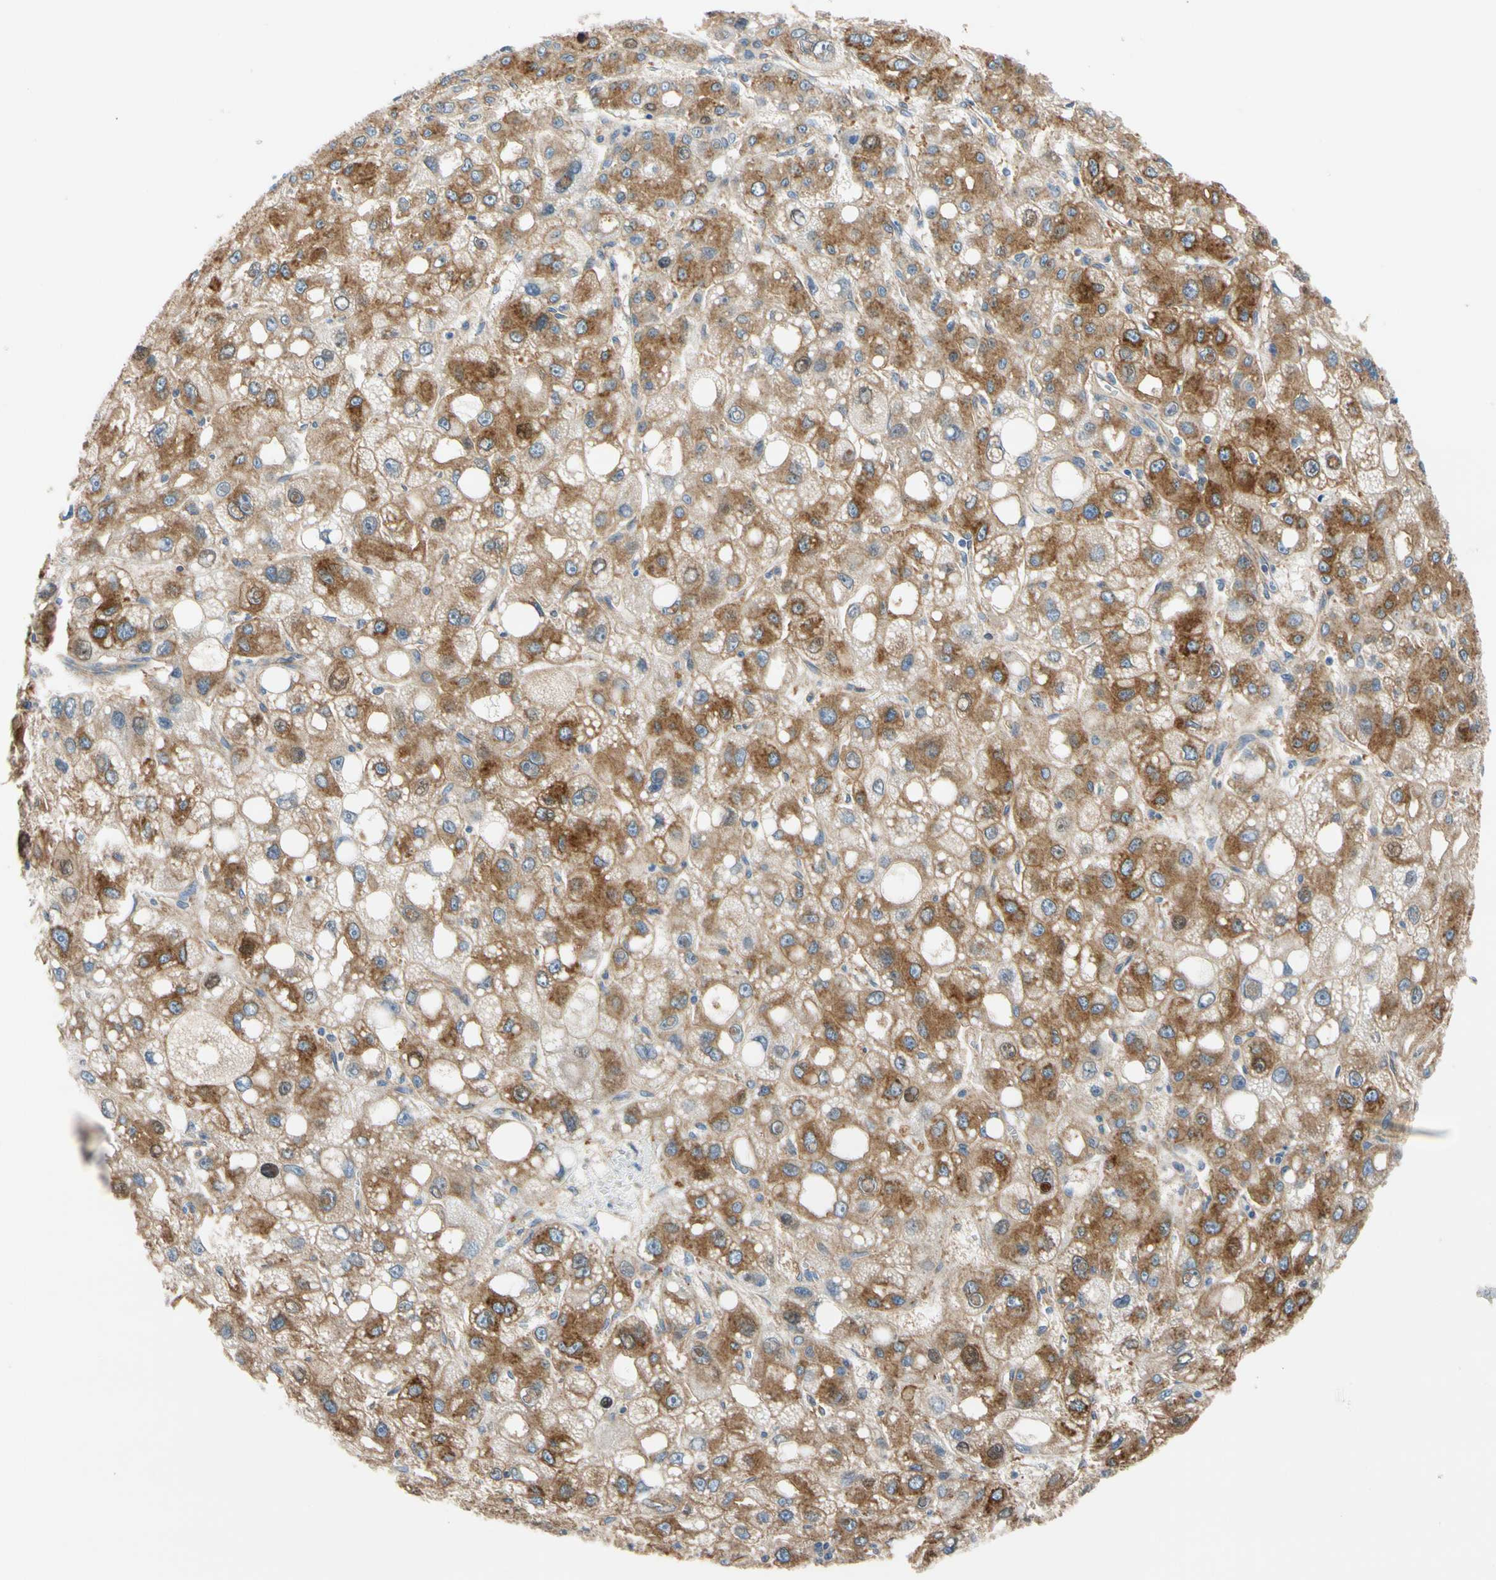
{"staining": {"intensity": "strong", "quantity": ">75%", "location": "cytoplasmic/membranous"}, "tissue": "liver cancer", "cell_type": "Tumor cells", "image_type": "cancer", "snomed": [{"axis": "morphology", "description": "Carcinoma, Hepatocellular, NOS"}, {"axis": "topography", "description": "Liver"}], "caption": "Strong cytoplasmic/membranous positivity for a protein is seen in about >75% of tumor cells of hepatocellular carcinoma (liver) using immunohistochemistry (IHC).", "gene": "GPHN", "patient": {"sex": "male", "age": 55}}